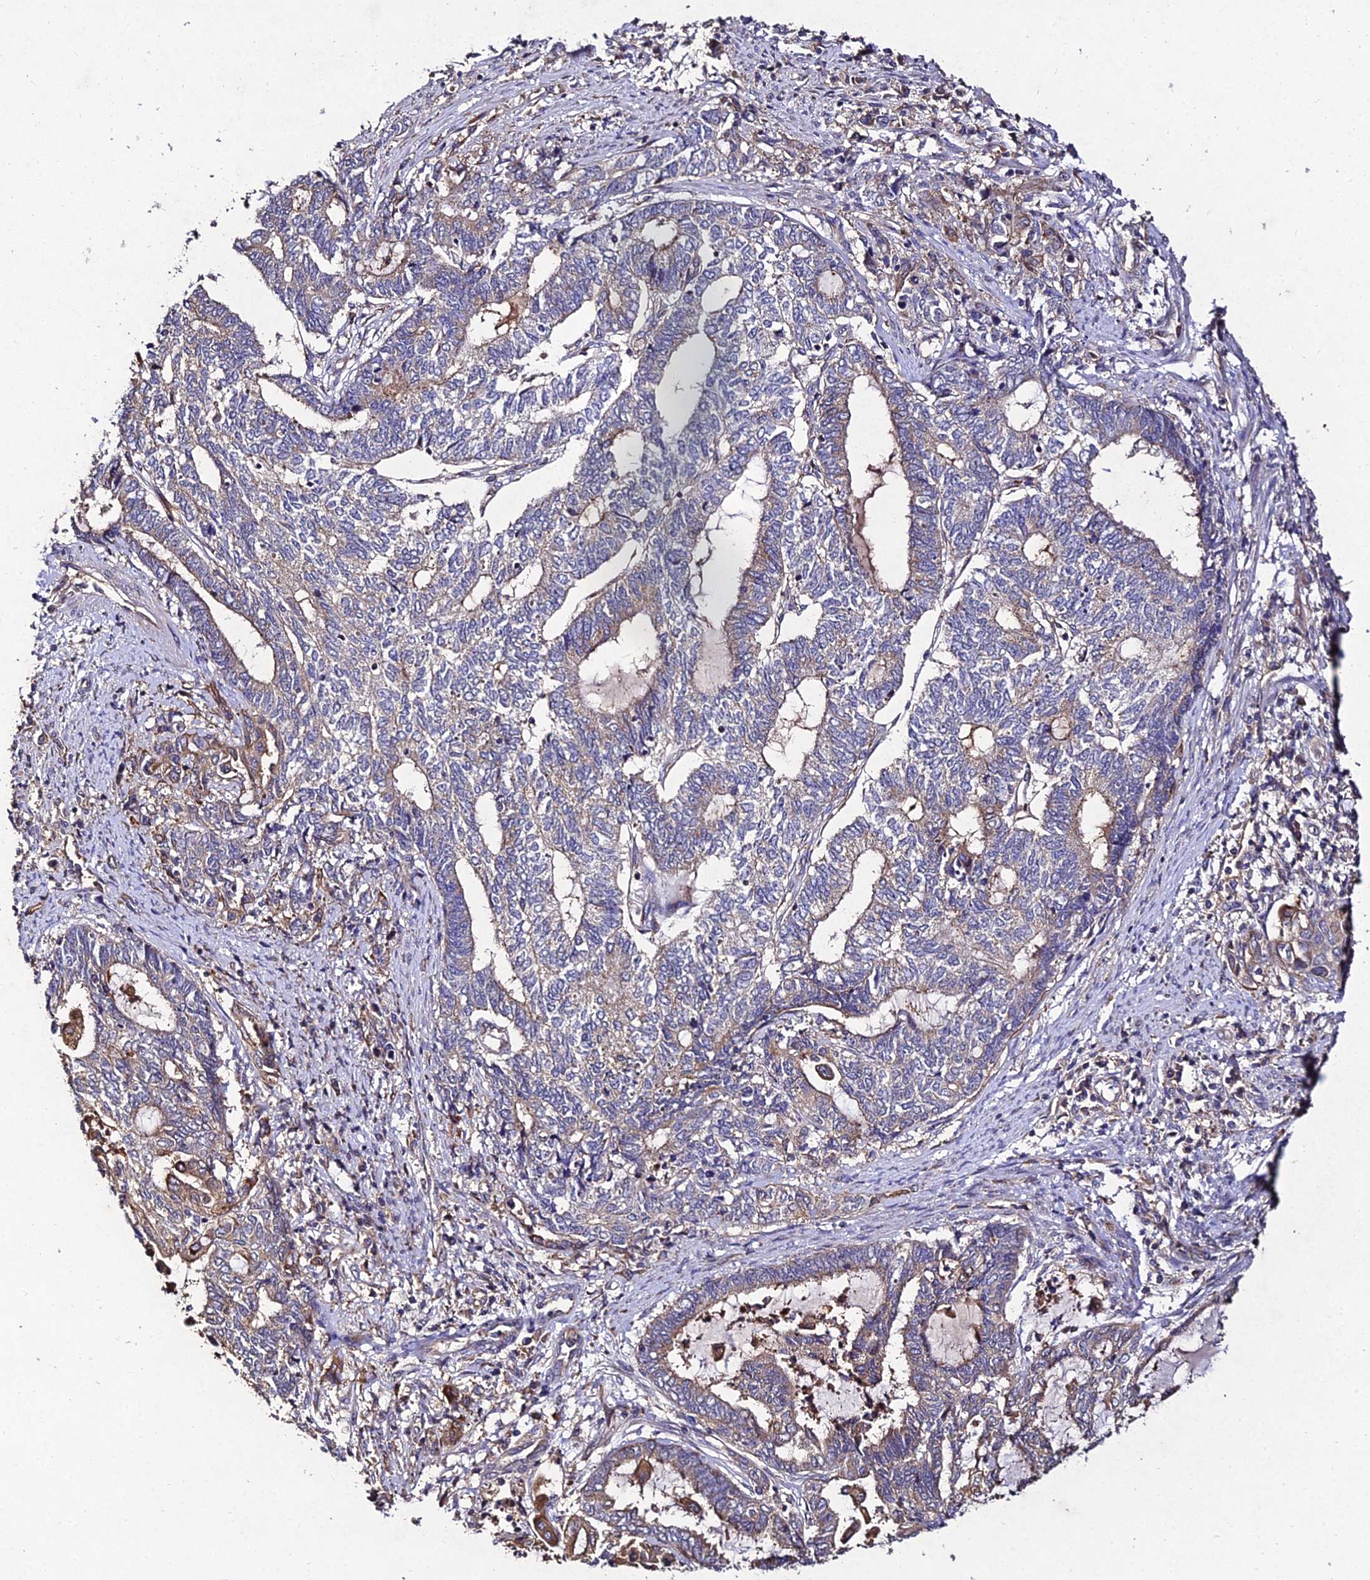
{"staining": {"intensity": "weak", "quantity": "<25%", "location": "cytoplasmic/membranous"}, "tissue": "endometrial cancer", "cell_type": "Tumor cells", "image_type": "cancer", "snomed": [{"axis": "morphology", "description": "Adenocarcinoma, NOS"}, {"axis": "topography", "description": "Uterus"}, {"axis": "topography", "description": "Endometrium"}], "caption": "Endometrial cancer was stained to show a protein in brown. There is no significant staining in tumor cells.", "gene": "AP3M2", "patient": {"sex": "female", "age": 70}}